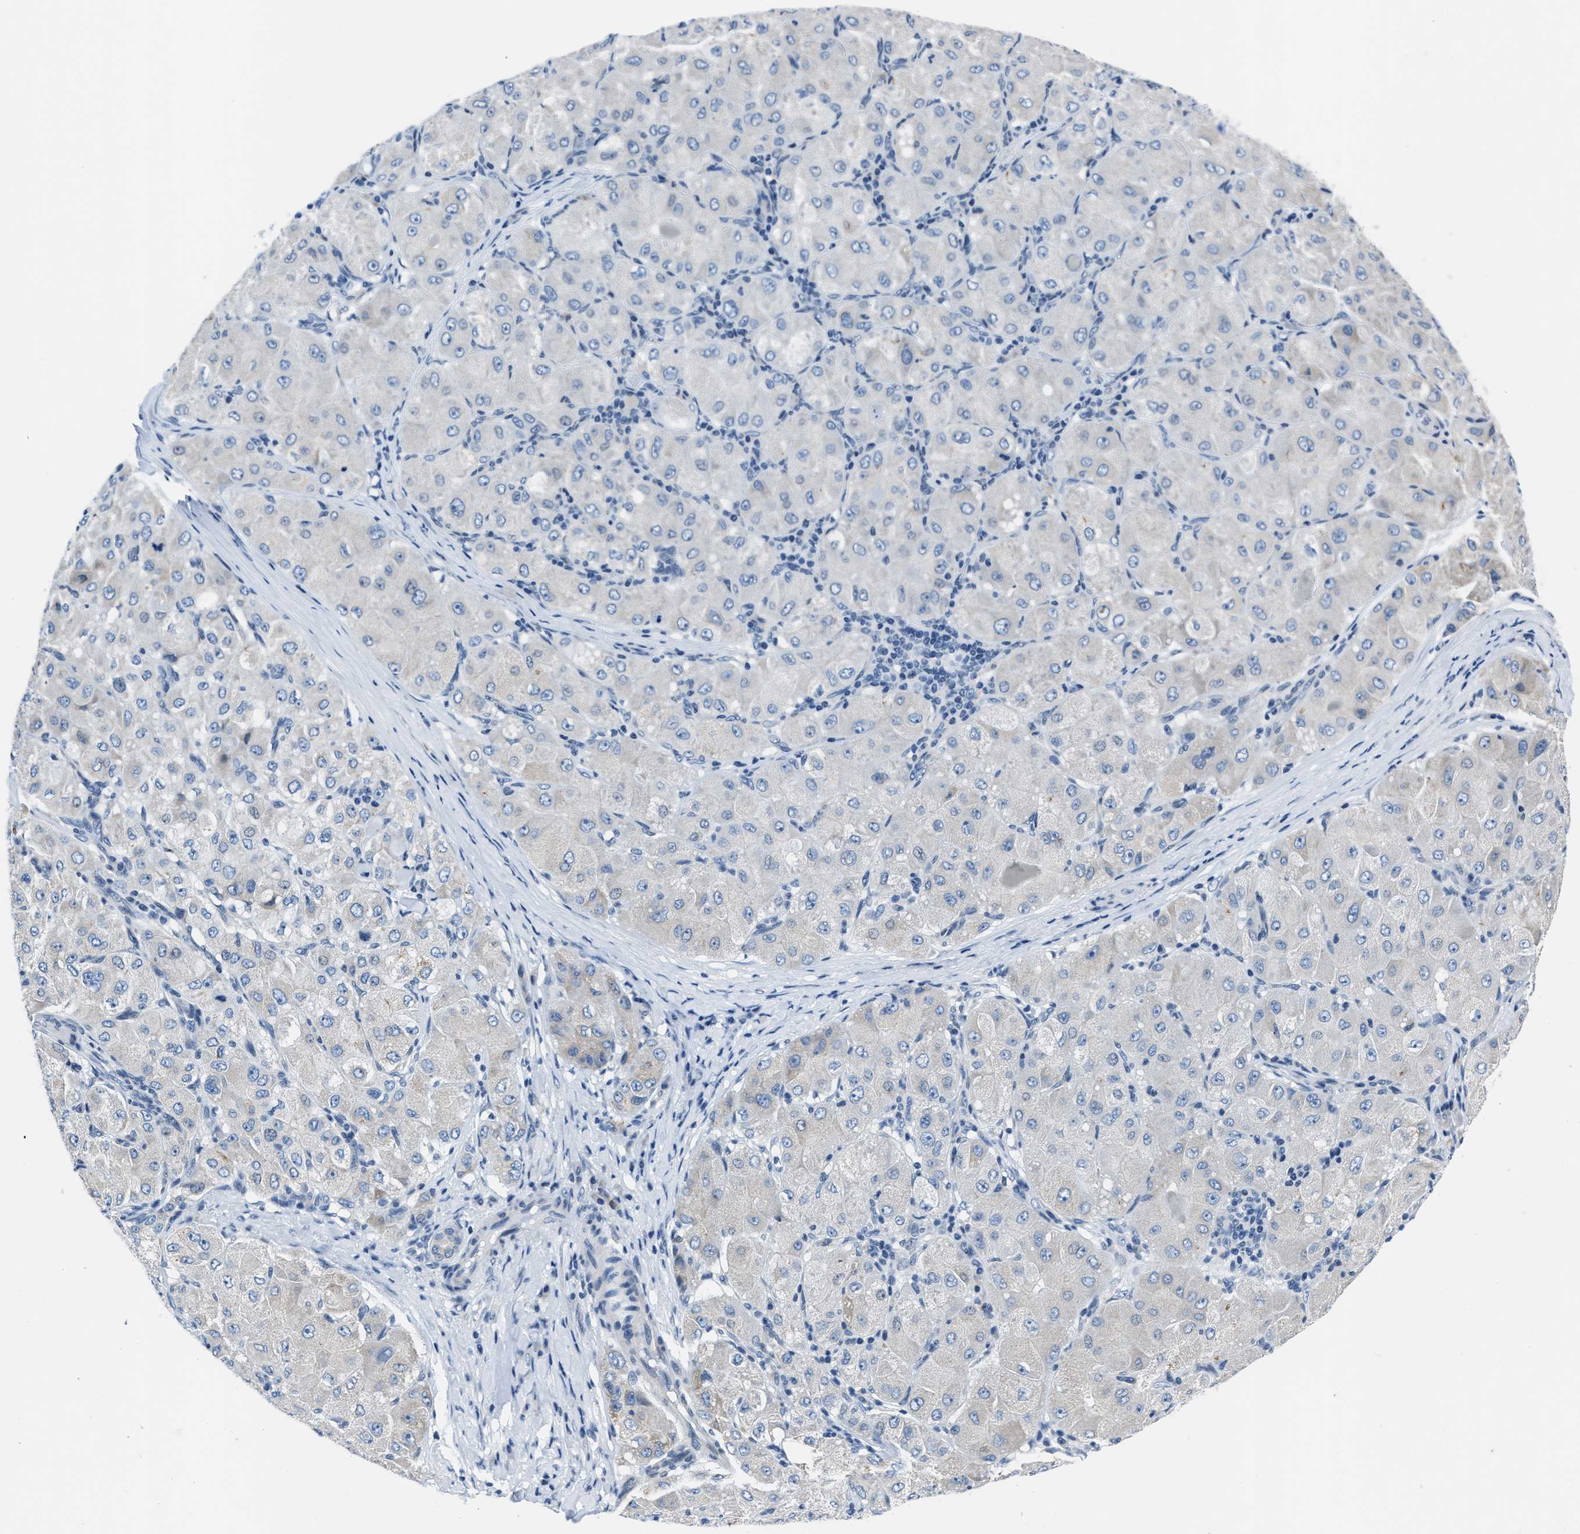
{"staining": {"intensity": "negative", "quantity": "none", "location": "none"}, "tissue": "liver cancer", "cell_type": "Tumor cells", "image_type": "cancer", "snomed": [{"axis": "morphology", "description": "Carcinoma, Hepatocellular, NOS"}, {"axis": "topography", "description": "Liver"}], "caption": "DAB immunohistochemical staining of liver hepatocellular carcinoma reveals no significant positivity in tumor cells. Nuclei are stained in blue.", "gene": "ASZ1", "patient": {"sex": "male", "age": 80}}